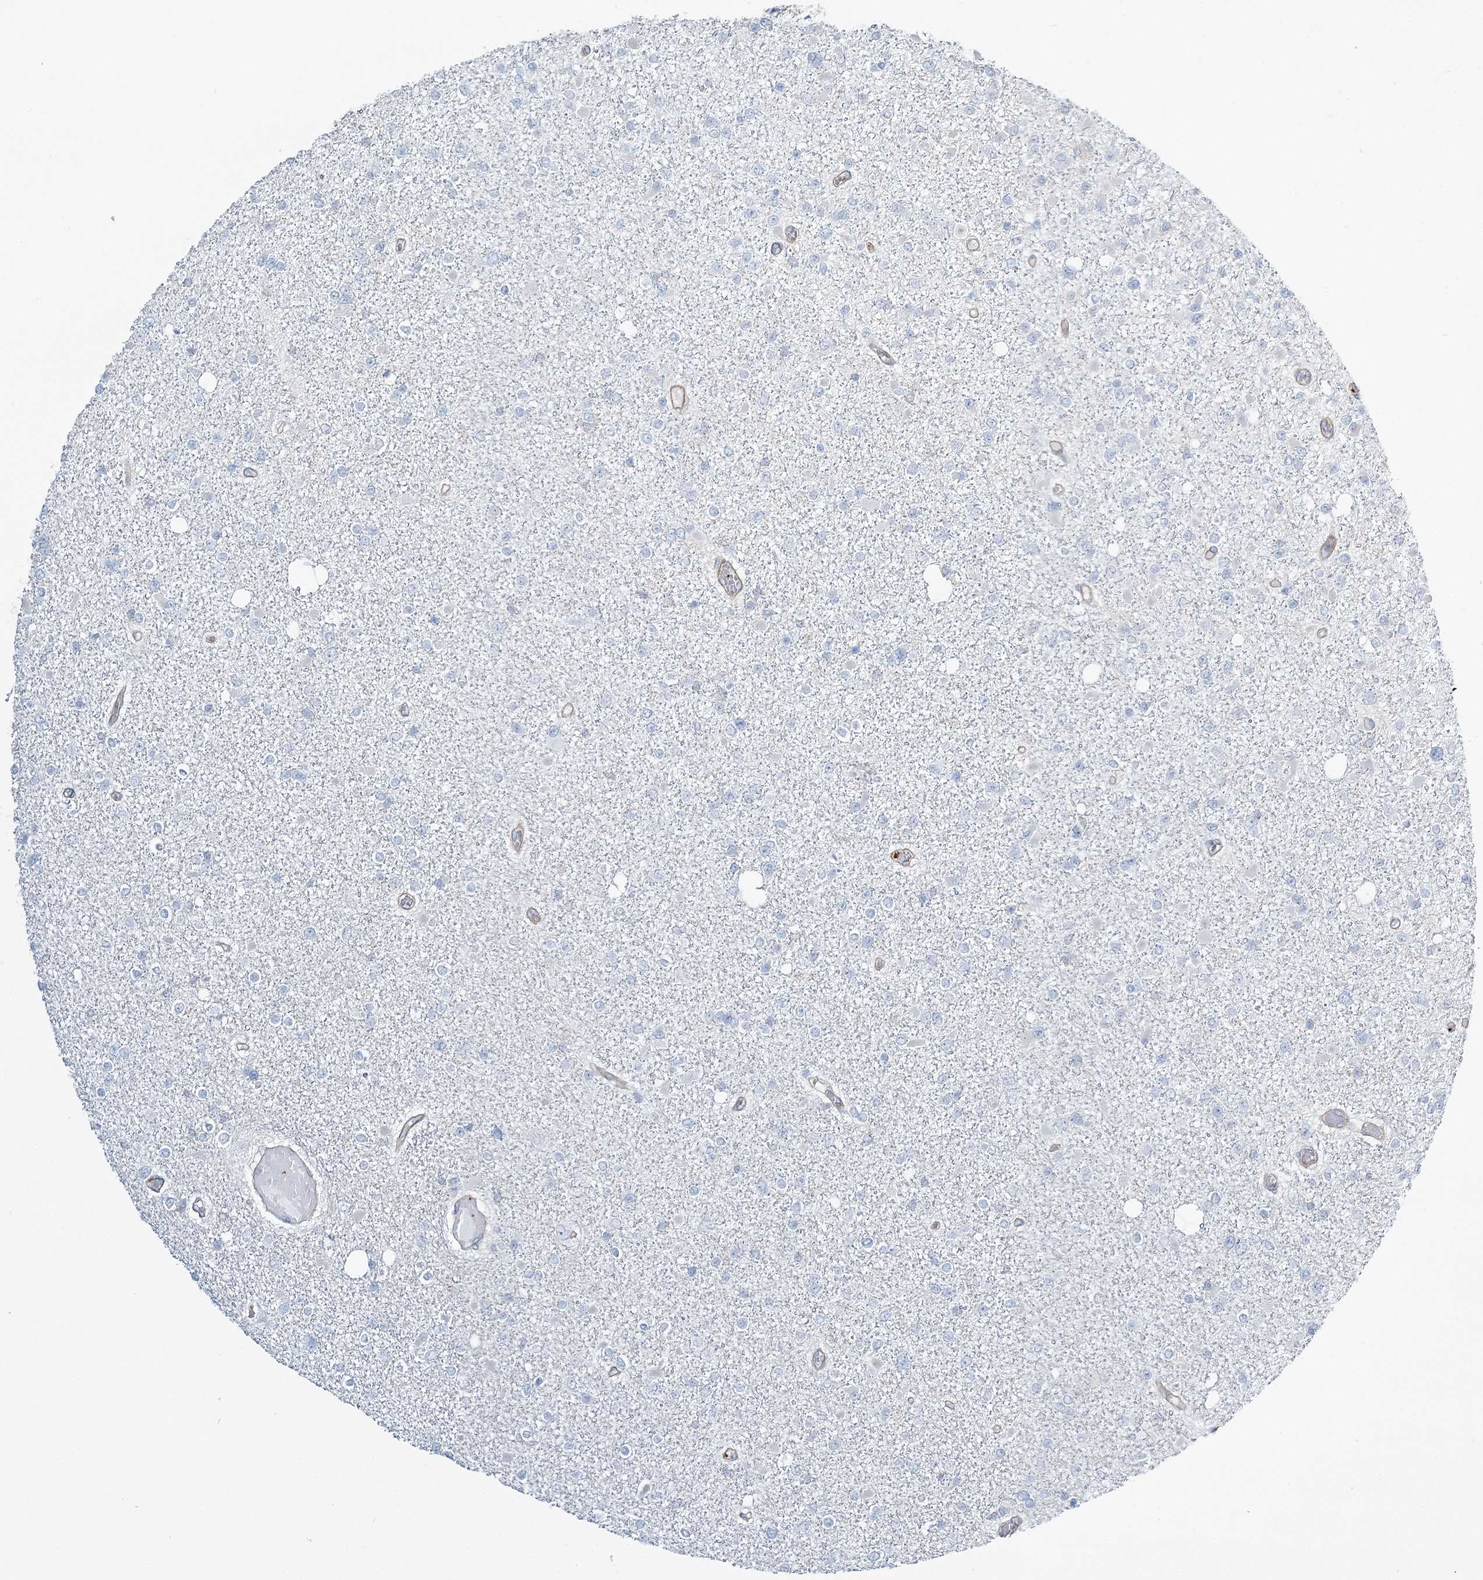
{"staining": {"intensity": "negative", "quantity": "none", "location": "none"}, "tissue": "glioma", "cell_type": "Tumor cells", "image_type": "cancer", "snomed": [{"axis": "morphology", "description": "Glioma, malignant, Low grade"}, {"axis": "topography", "description": "Brain"}], "caption": "High power microscopy micrograph of an IHC histopathology image of glioma, revealing no significant expression in tumor cells. The staining was performed using DAB (3,3'-diaminobenzidine) to visualize the protein expression in brown, while the nuclei were stained in blue with hematoxylin (Magnification: 20x).", "gene": "CUEDC2", "patient": {"sex": "female", "age": 22}}